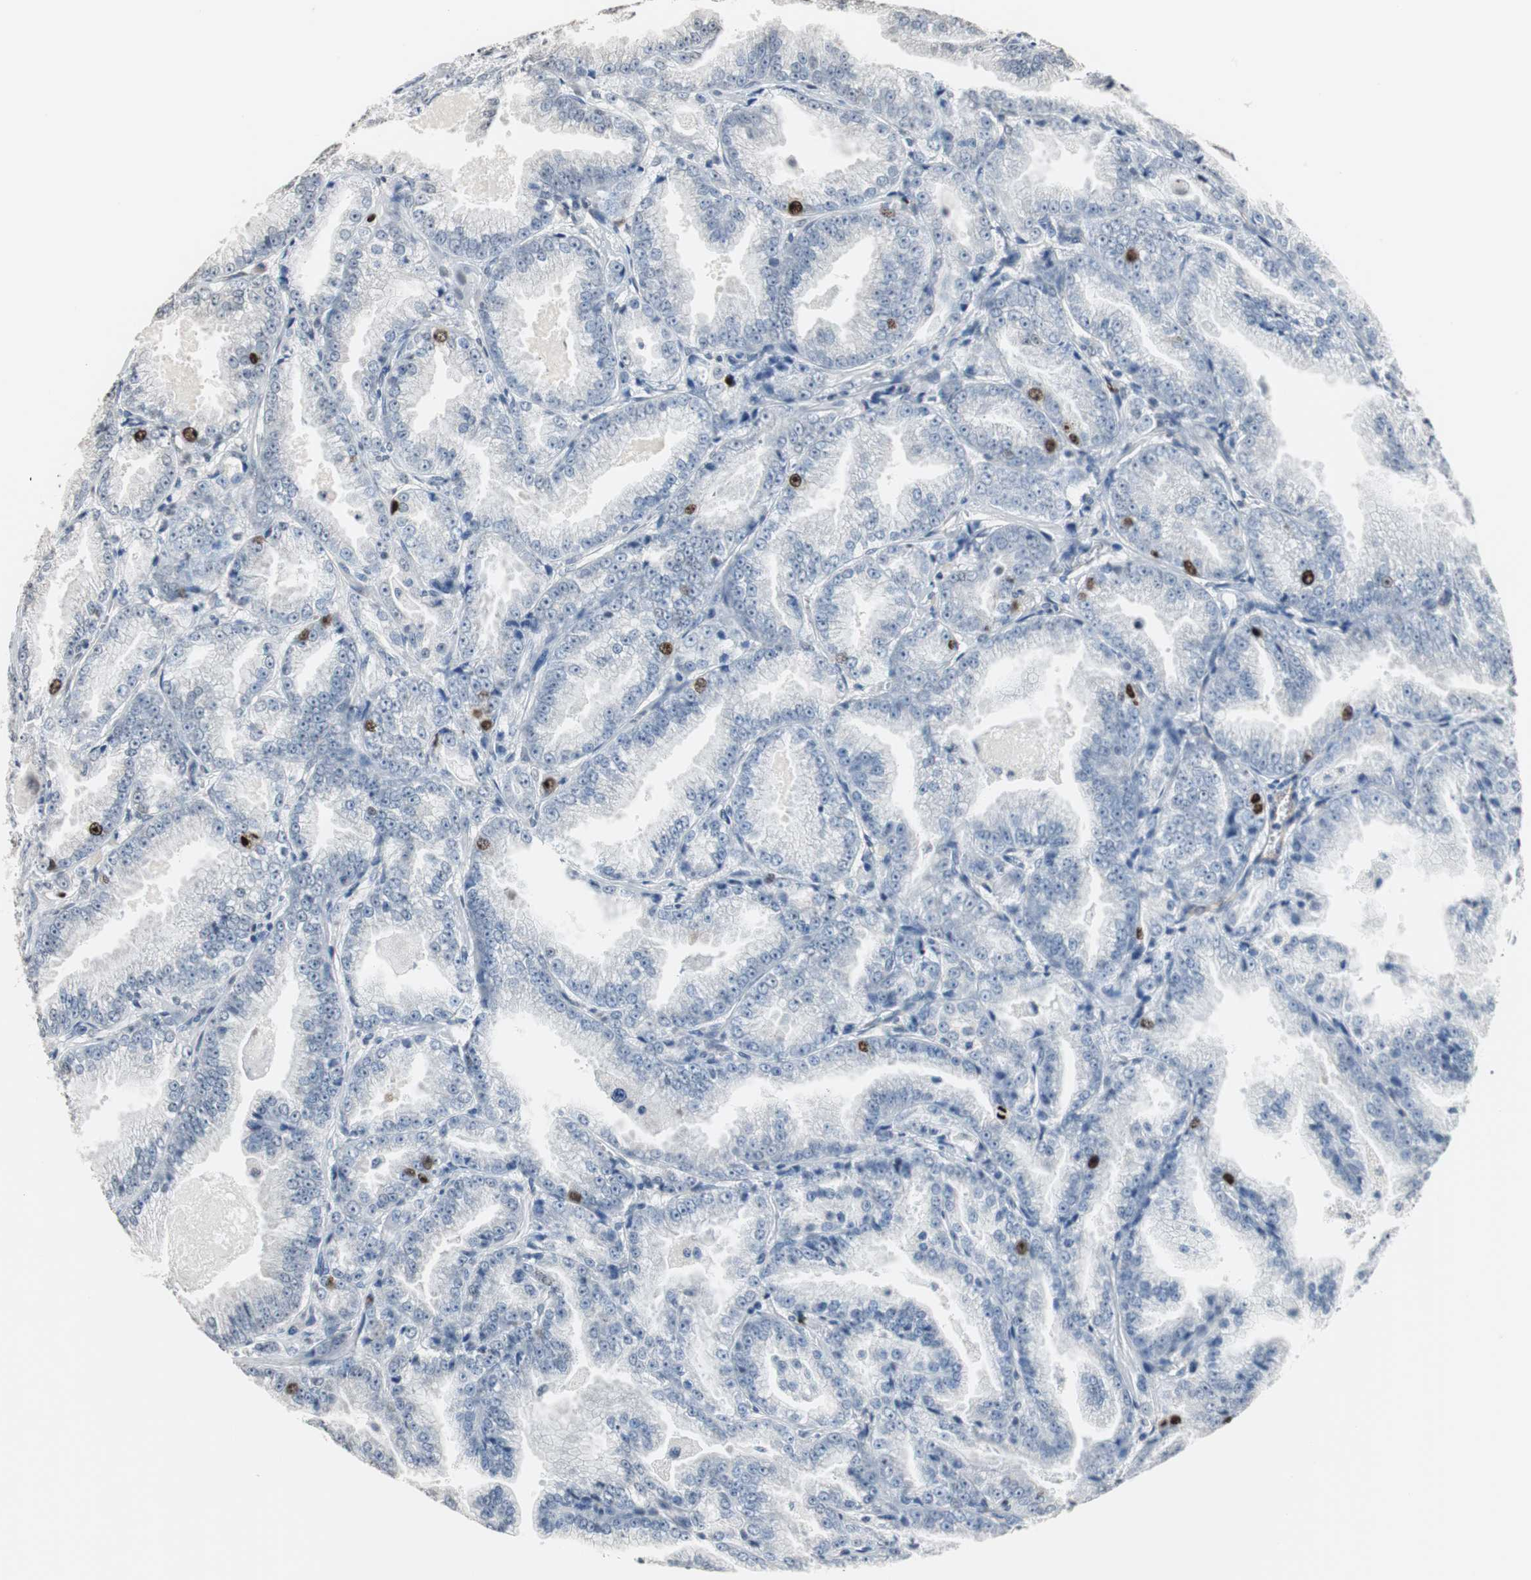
{"staining": {"intensity": "strong", "quantity": "<25%", "location": "nuclear"}, "tissue": "prostate cancer", "cell_type": "Tumor cells", "image_type": "cancer", "snomed": [{"axis": "morphology", "description": "Adenocarcinoma, High grade"}, {"axis": "topography", "description": "Prostate"}], "caption": "High-magnification brightfield microscopy of adenocarcinoma (high-grade) (prostate) stained with DAB (brown) and counterstained with hematoxylin (blue). tumor cells exhibit strong nuclear staining is present in about<25% of cells.", "gene": "TOP2A", "patient": {"sex": "male", "age": 61}}